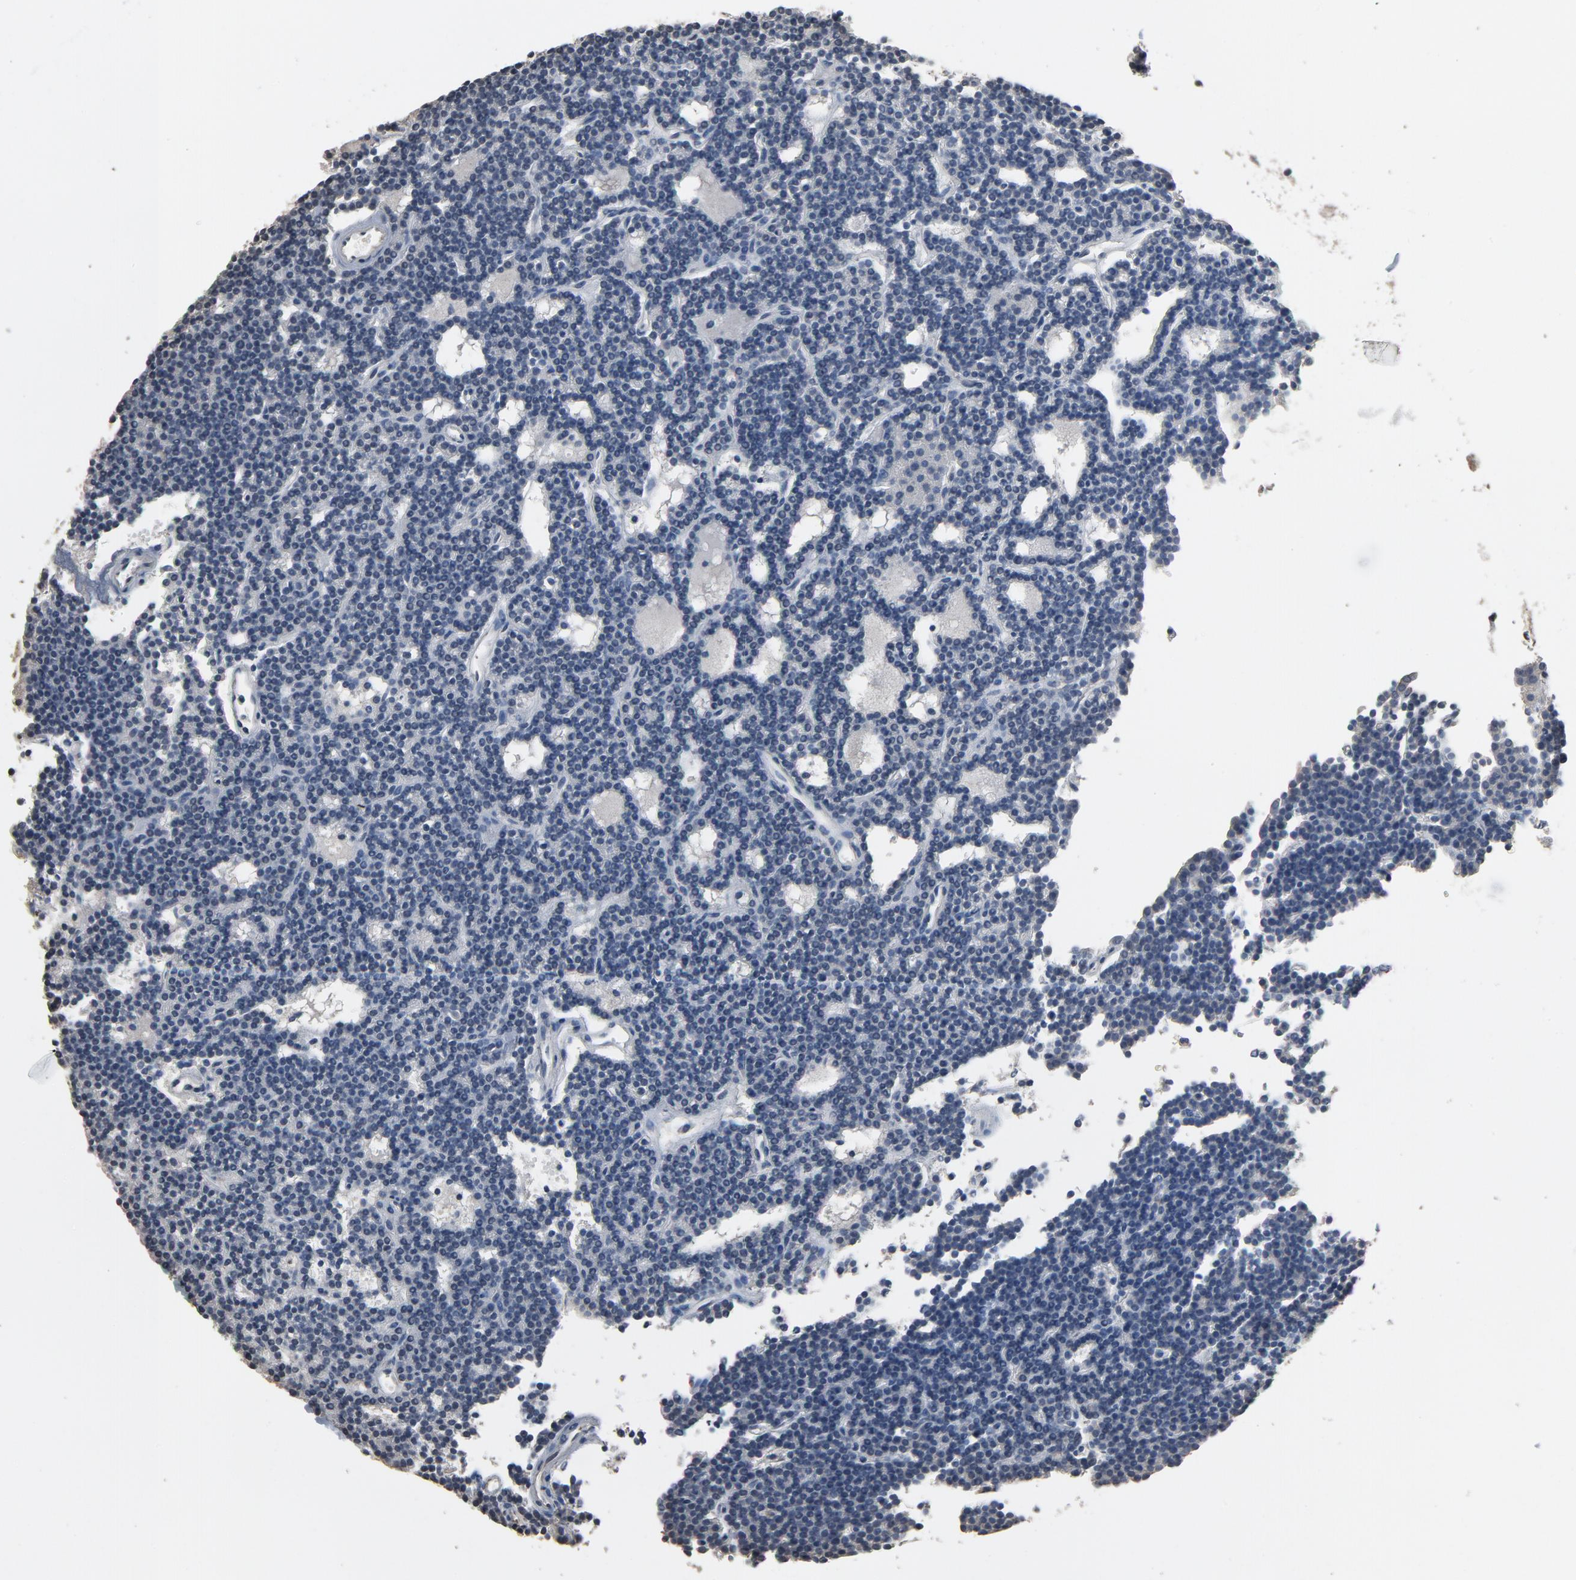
{"staining": {"intensity": "negative", "quantity": "none", "location": "none"}, "tissue": "parathyroid gland", "cell_type": "Glandular cells", "image_type": "normal", "snomed": [{"axis": "morphology", "description": "Normal tissue, NOS"}, {"axis": "topography", "description": "Parathyroid gland"}], "caption": "Immunohistochemical staining of benign parathyroid gland shows no significant expression in glandular cells.", "gene": "SOX6", "patient": {"sex": "female", "age": 45}}